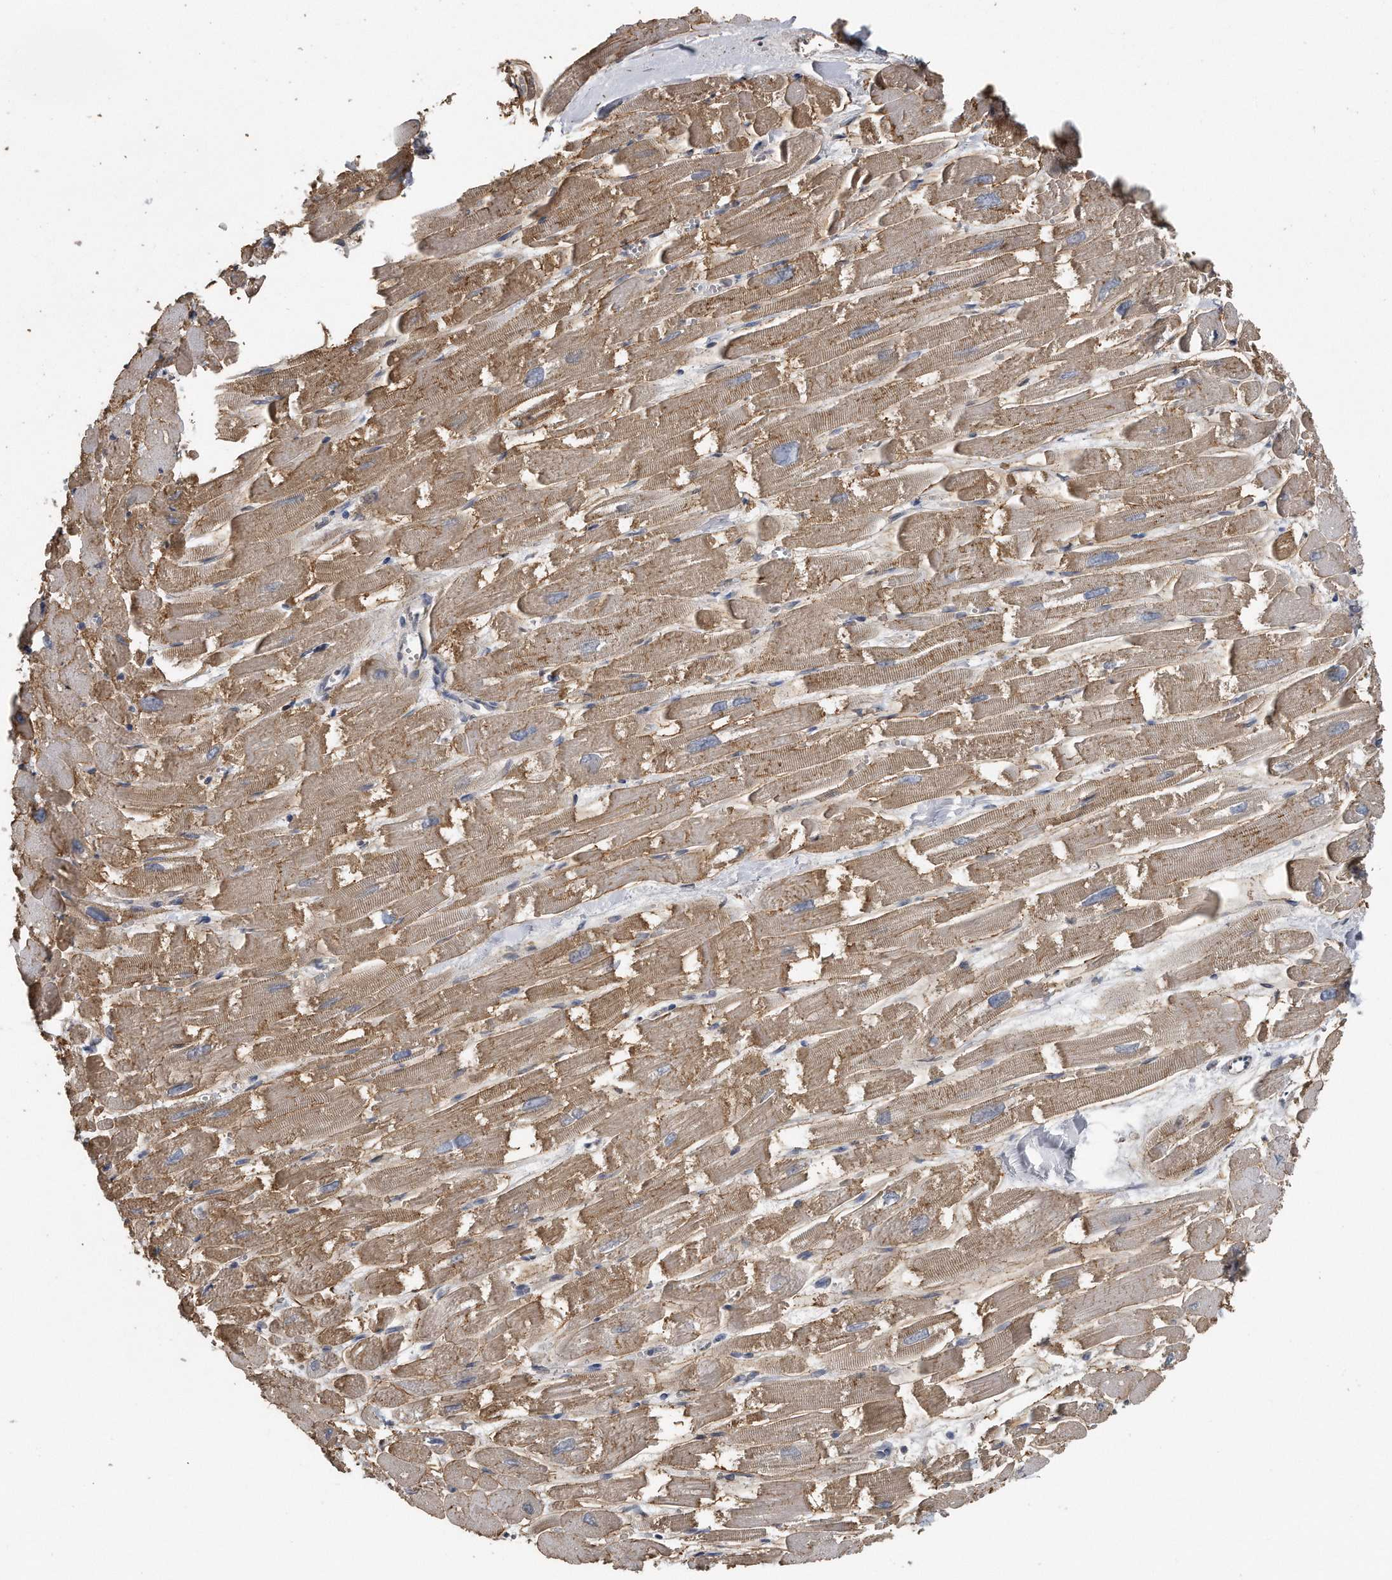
{"staining": {"intensity": "moderate", "quantity": "25%-75%", "location": "cytoplasmic/membranous"}, "tissue": "heart muscle", "cell_type": "Cardiomyocytes", "image_type": "normal", "snomed": [{"axis": "morphology", "description": "Normal tissue, NOS"}, {"axis": "topography", "description": "Heart"}], "caption": "Unremarkable heart muscle was stained to show a protein in brown. There is medium levels of moderate cytoplasmic/membranous expression in approximately 25%-75% of cardiomyocytes. (Stains: DAB in brown, nuclei in blue, Microscopy: brightfield microscopy at high magnification).", "gene": "PCLO", "patient": {"sex": "male", "age": 54}}